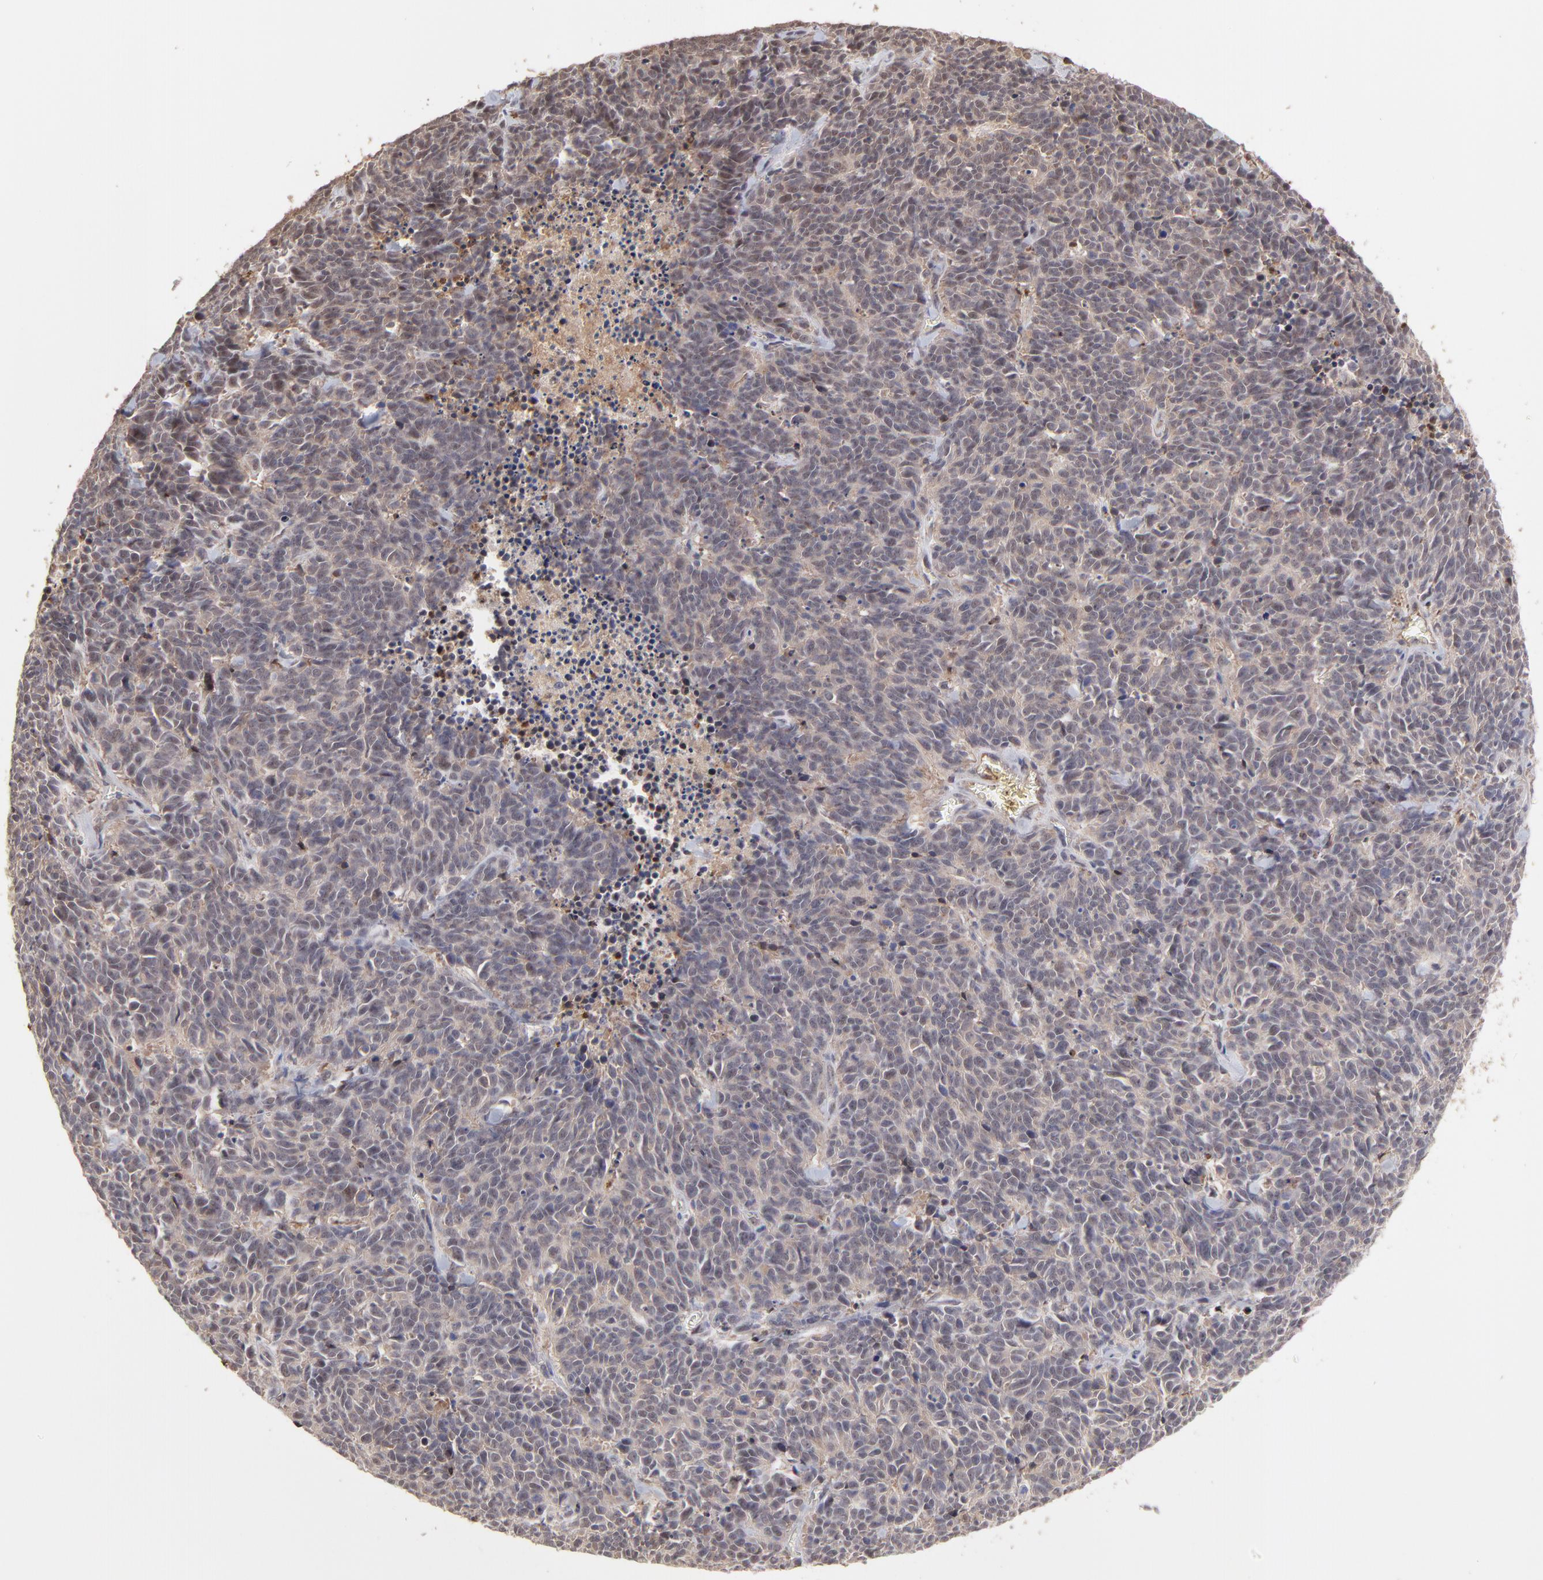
{"staining": {"intensity": "weak", "quantity": ">75%", "location": "cytoplasmic/membranous,nuclear"}, "tissue": "lung cancer", "cell_type": "Tumor cells", "image_type": "cancer", "snomed": [{"axis": "morphology", "description": "Neoplasm, malignant, NOS"}, {"axis": "topography", "description": "Lung"}], "caption": "Lung cancer stained for a protein (brown) shows weak cytoplasmic/membranous and nuclear positive positivity in about >75% of tumor cells.", "gene": "PSMD14", "patient": {"sex": "female", "age": 58}}